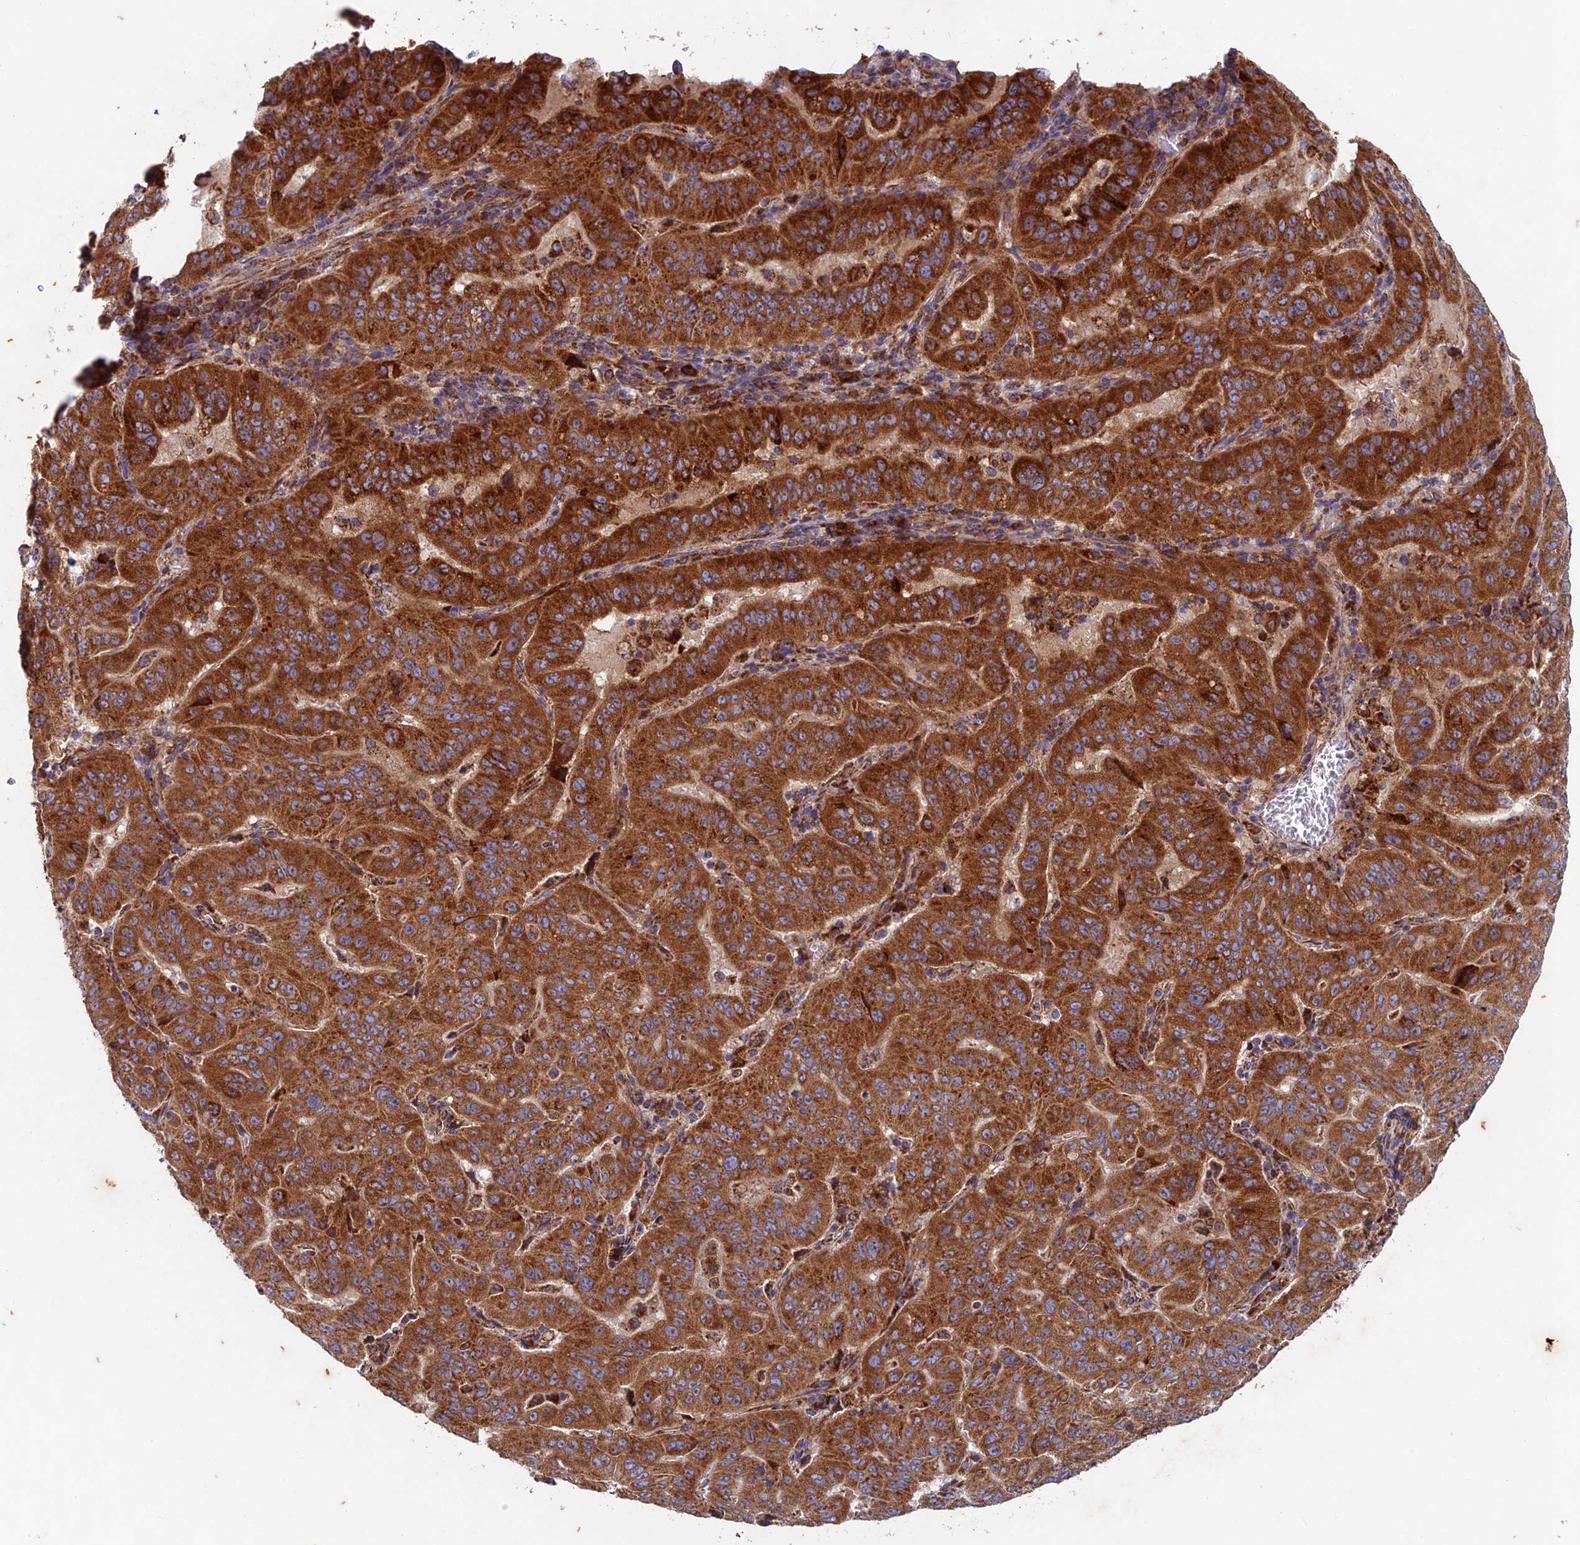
{"staining": {"intensity": "strong", "quantity": ">75%", "location": "cytoplasmic/membranous"}, "tissue": "pancreatic cancer", "cell_type": "Tumor cells", "image_type": "cancer", "snomed": [{"axis": "morphology", "description": "Adenocarcinoma, NOS"}, {"axis": "topography", "description": "Pancreas"}], "caption": "About >75% of tumor cells in pancreatic cancer (adenocarcinoma) exhibit strong cytoplasmic/membranous protein positivity as visualized by brown immunohistochemical staining.", "gene": "AP4S1", "patient": {"sex": "male", "age": 63}}